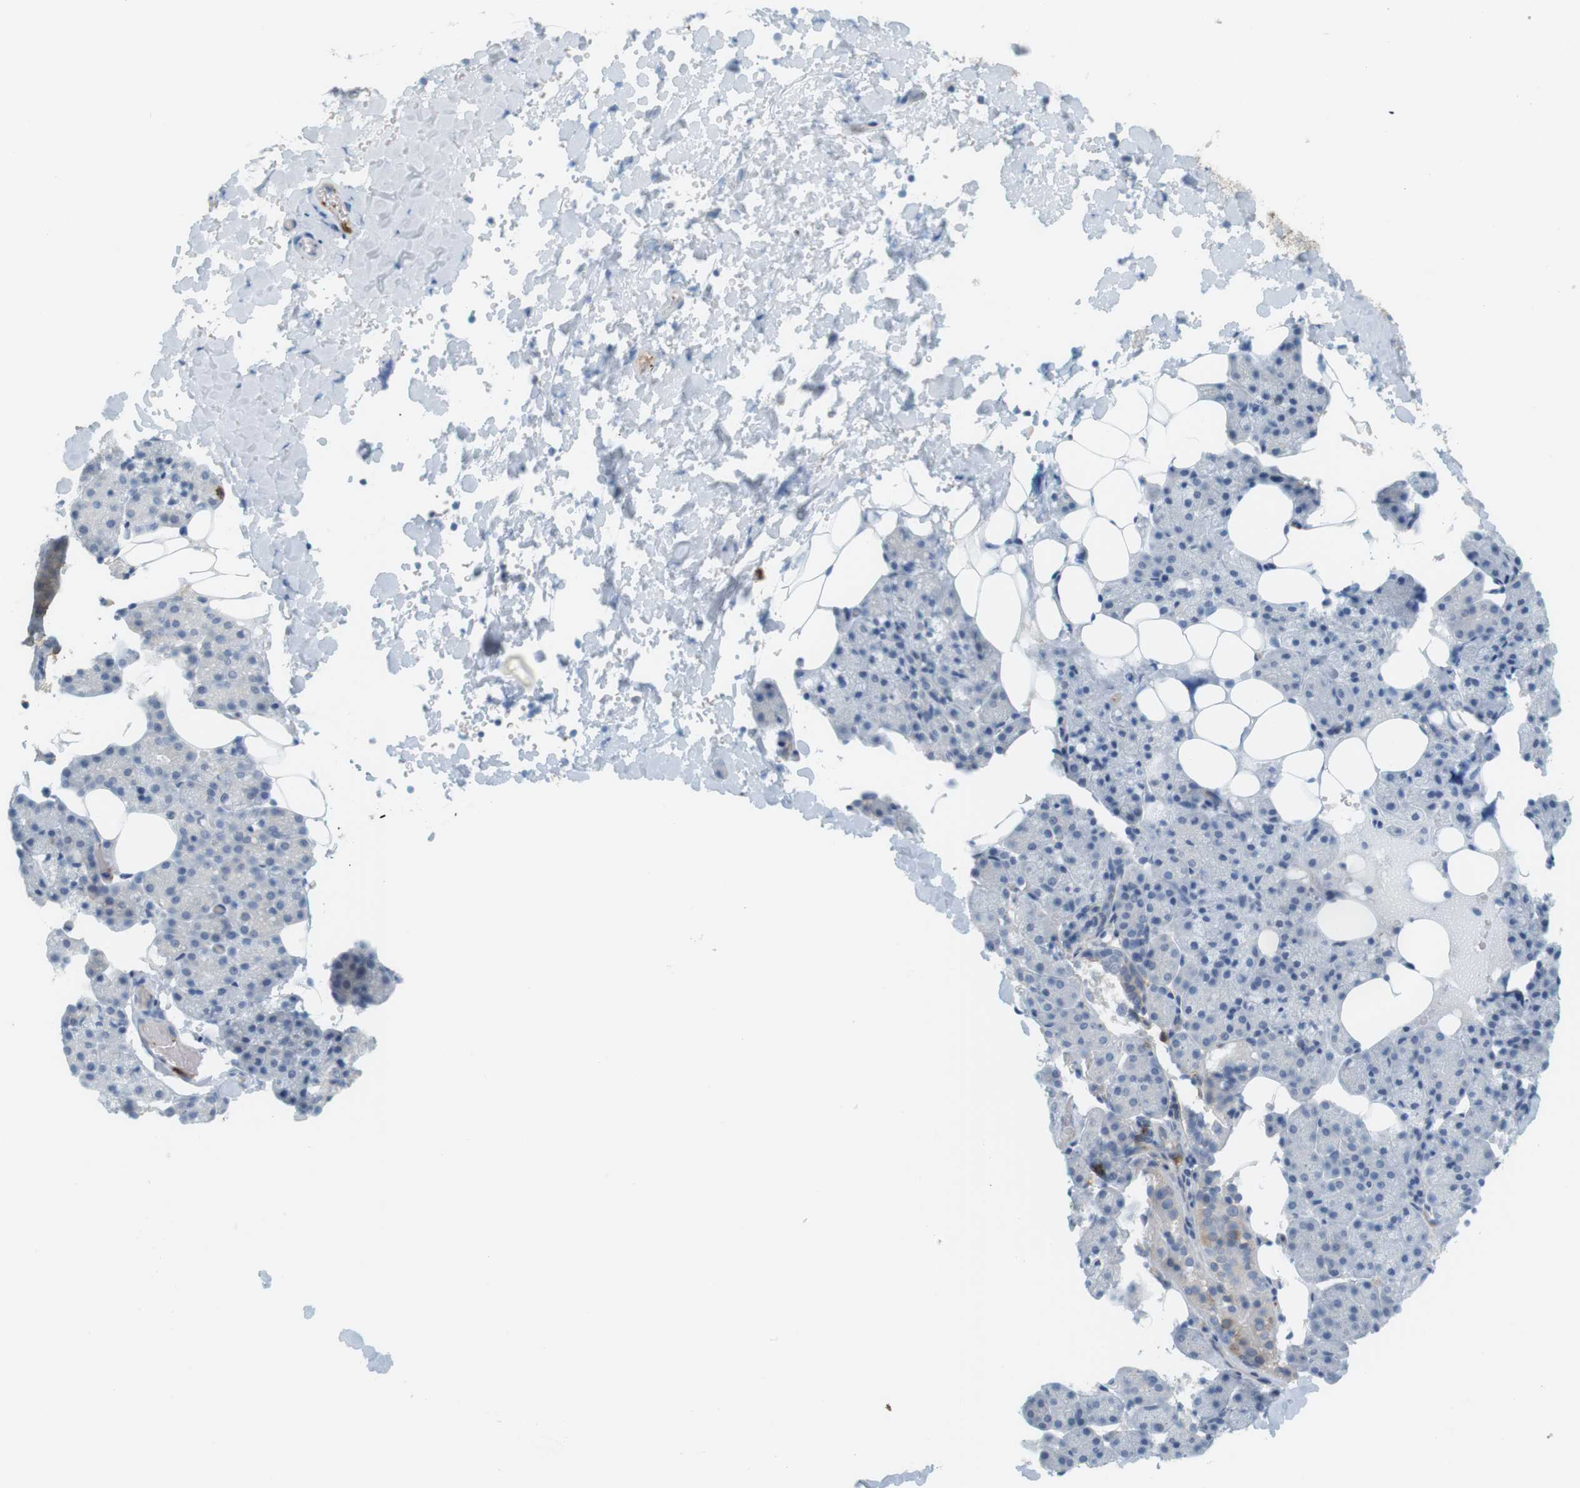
{"staining": {"intensity": "negative", "quantity": "none", "location": "none"}, "tissue": "salivary gland", "cell_type": "Glandular cells", "image_type": "normal", "snomed": [{"axis": "morphology", "description": "Normal tissue, NOS"}, {"axis": "topography", "description": "Lymph node"}, {"axis": "topography", "description": "Salivary gland"}], "caption": "IHC micrograph of unremarkable salivary gland: salivary gland stained with DAB demonstrates no significant protein expression in glandular cells. Brightfield microscopy of immunohistochemistry stained with DAB (brown) and hematoxylin (blue), captured at high magnification.", "gene": "F2R", "patient": {"sex": "male", "age": 8}}